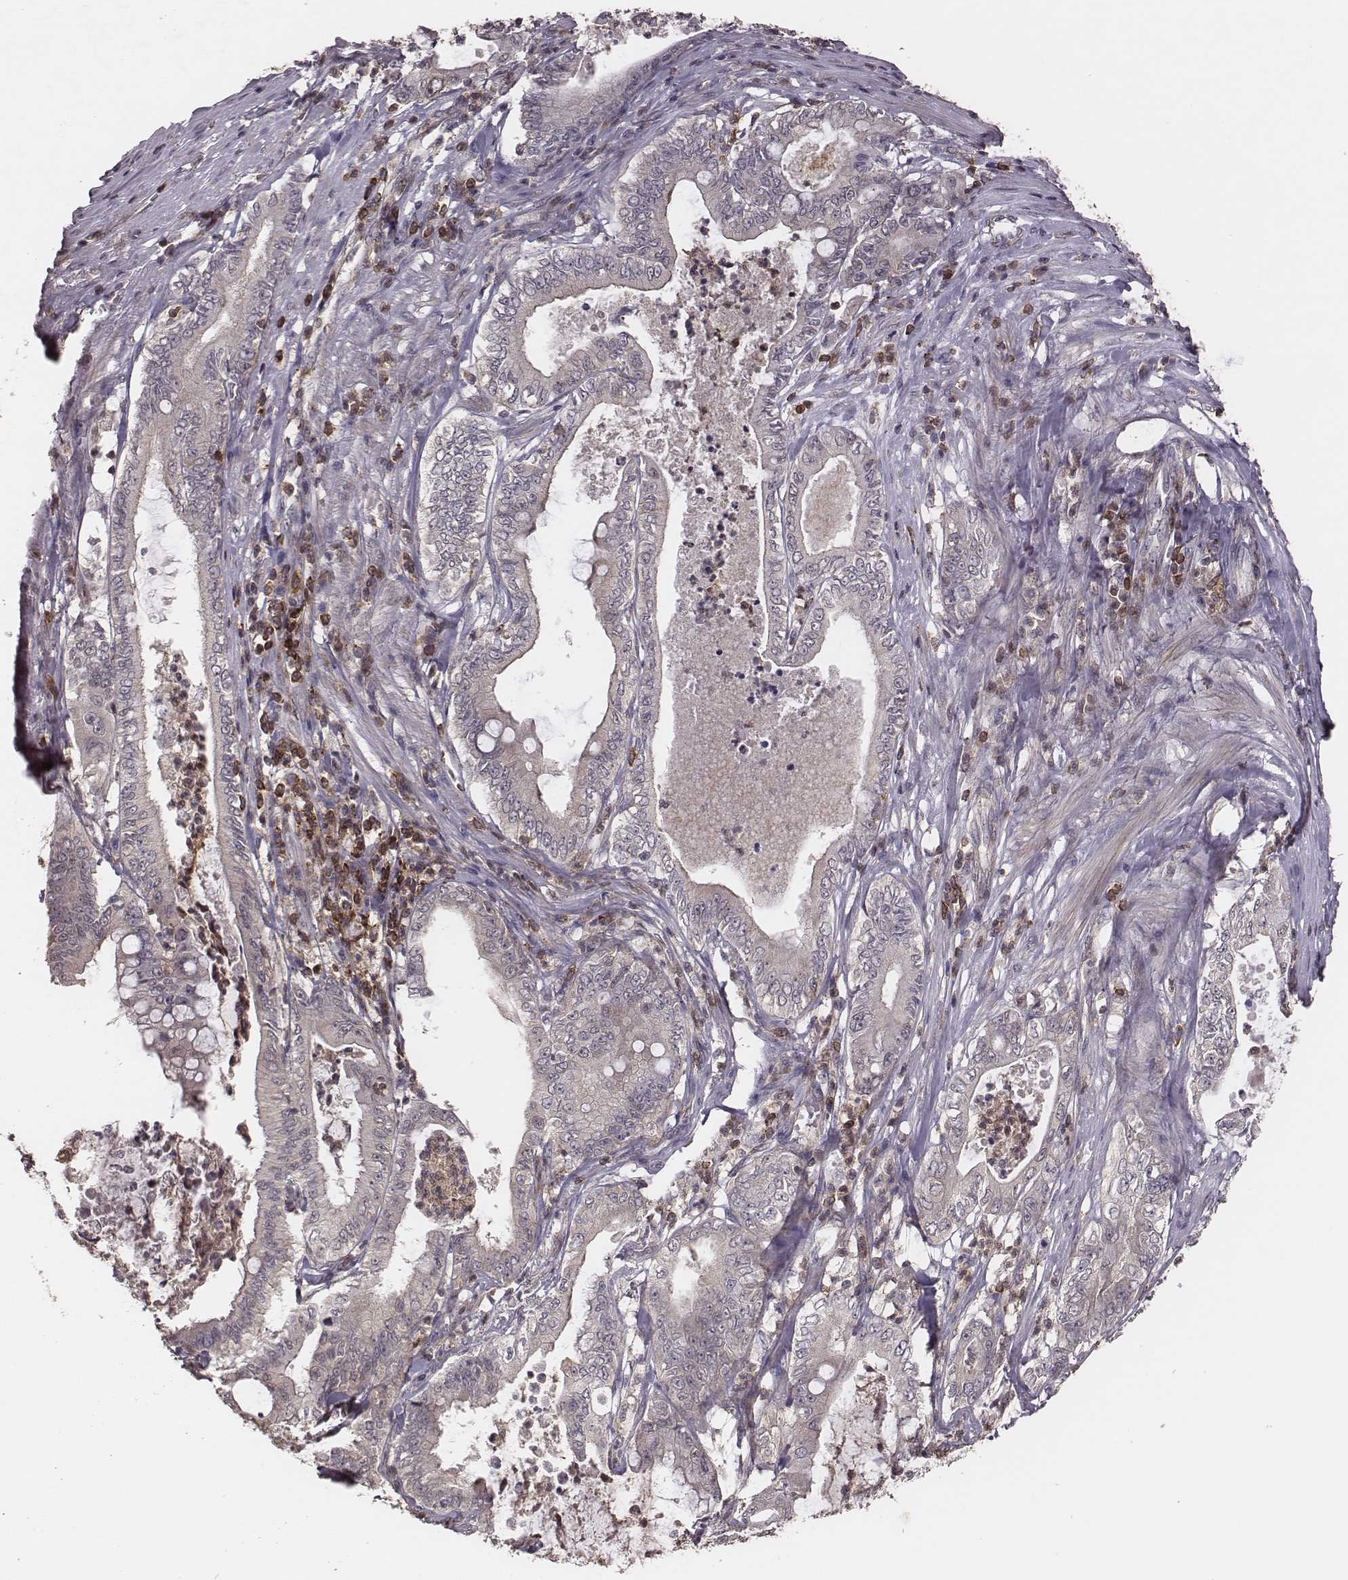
{"staining": {"intensity": "negative", "quantity": "none", "location": "none"}, "tissue": "pancreatic cancer", "cell_type": "Tumor cells", "image_type": "cancer", "snomed": [{"axis": "morphology", "description": "Adenocarcinoma, NOS"}, {"axis": "topography", "description": "Pancreas"}], "caption": "Tumor cells show no significant protein staining in pancreatic adenocarcinoma. (IHC, brightfield microscopy, high magnification).", "gene": "PILRA", "patient": {"sex": "male", "age": 71}}